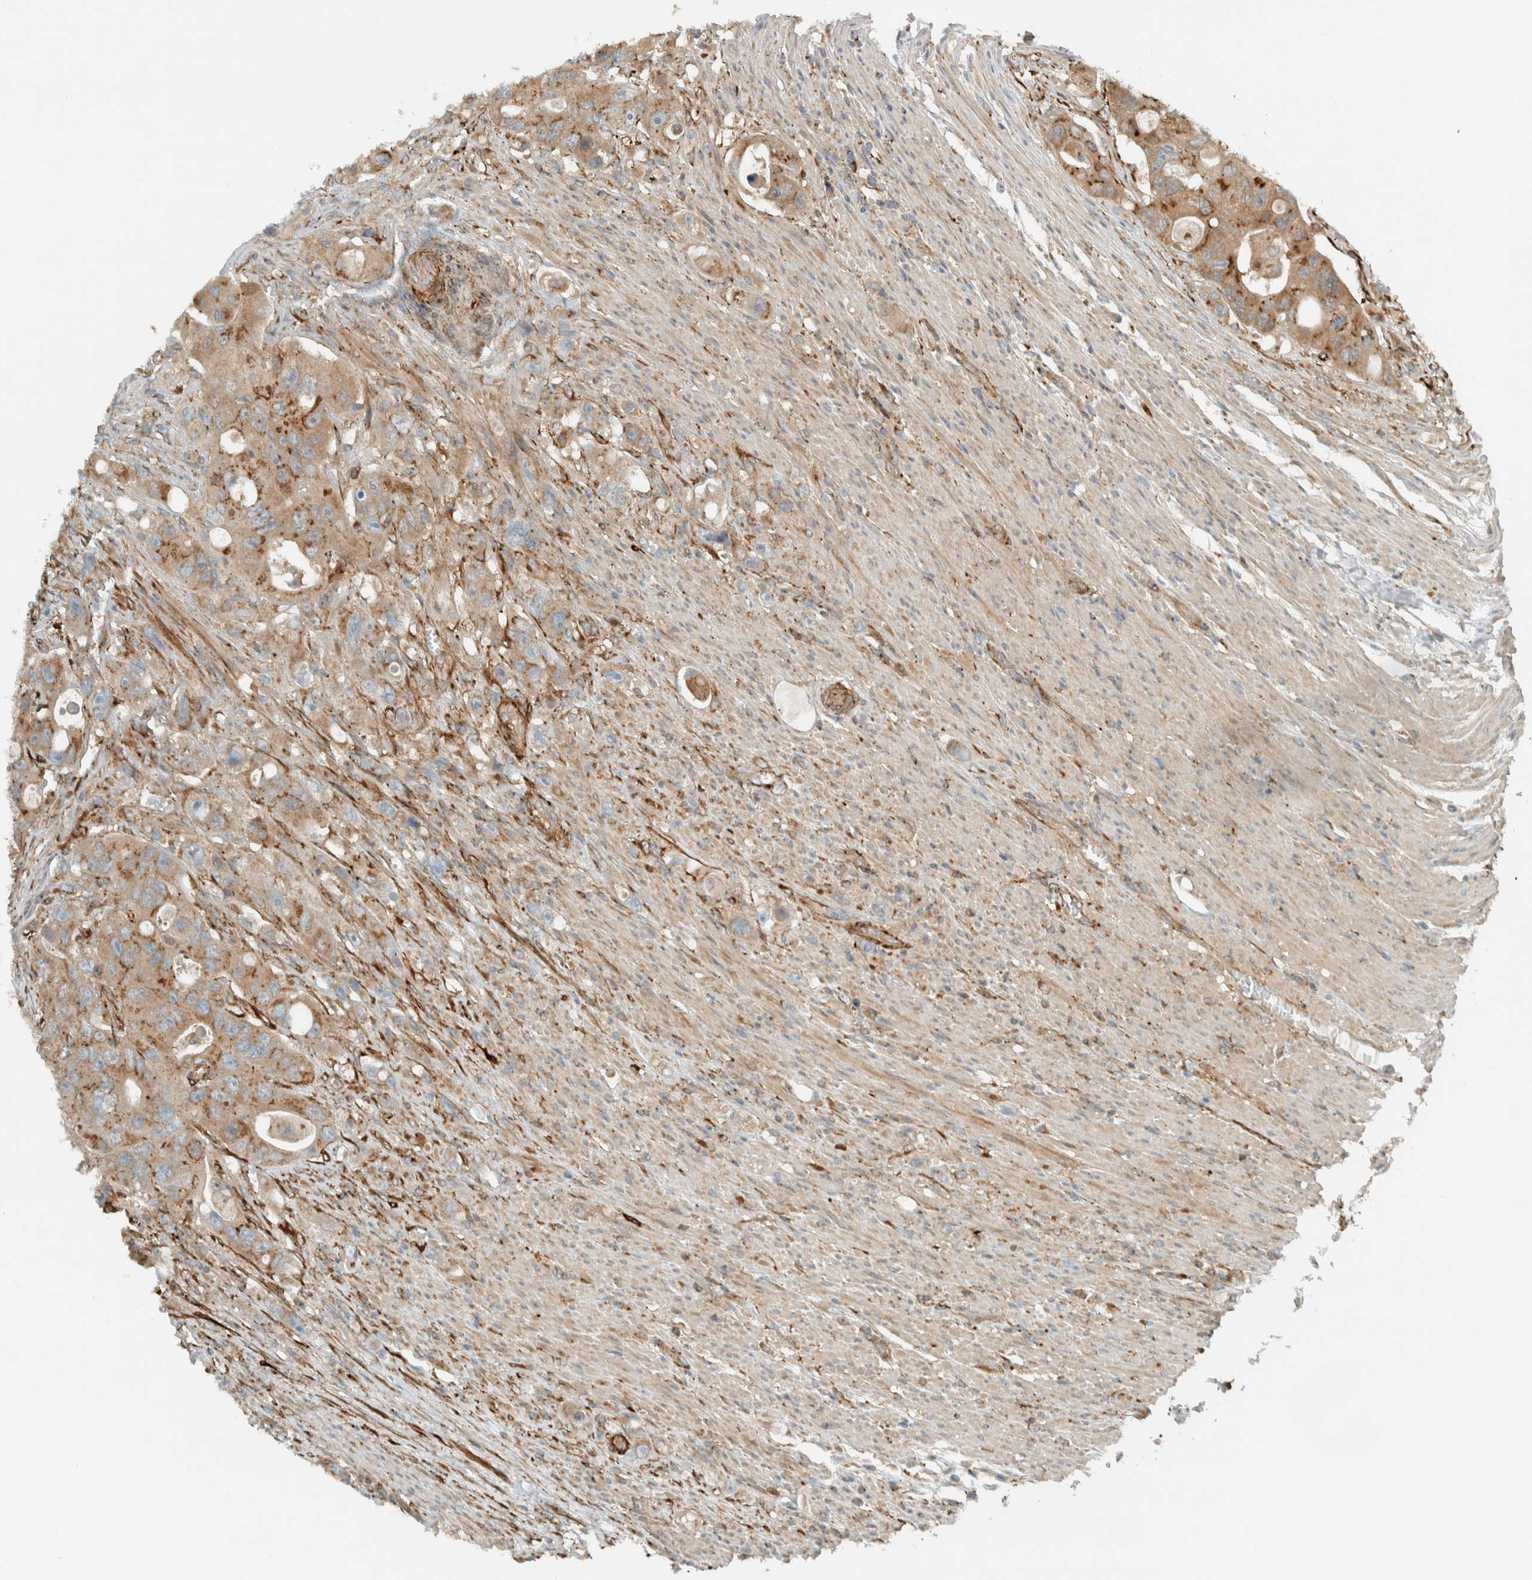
{"staining": {"intensity": "strong", "quantity": "25%-75%", "location": "cytoplasmic/membranous"}, "tissue": "colorectal cancer", "cell_type": "Tumor cells", "image_type": "cancer", "snomed": [{"axis": "morphology", "description": "Adenocarcinoma, NOS"}, {"axis": "topography", "description": "Colon"}], "caption": "High-power microscopy captured an immunohistochemistry (IHC) micrograph of colorectal cancer, revealing strong cytoplasmic/membranous positivity in about 25%-75% of tumor cells.", "gene": "EXOC7", "patient": {"sex": "female", "age": 46}}